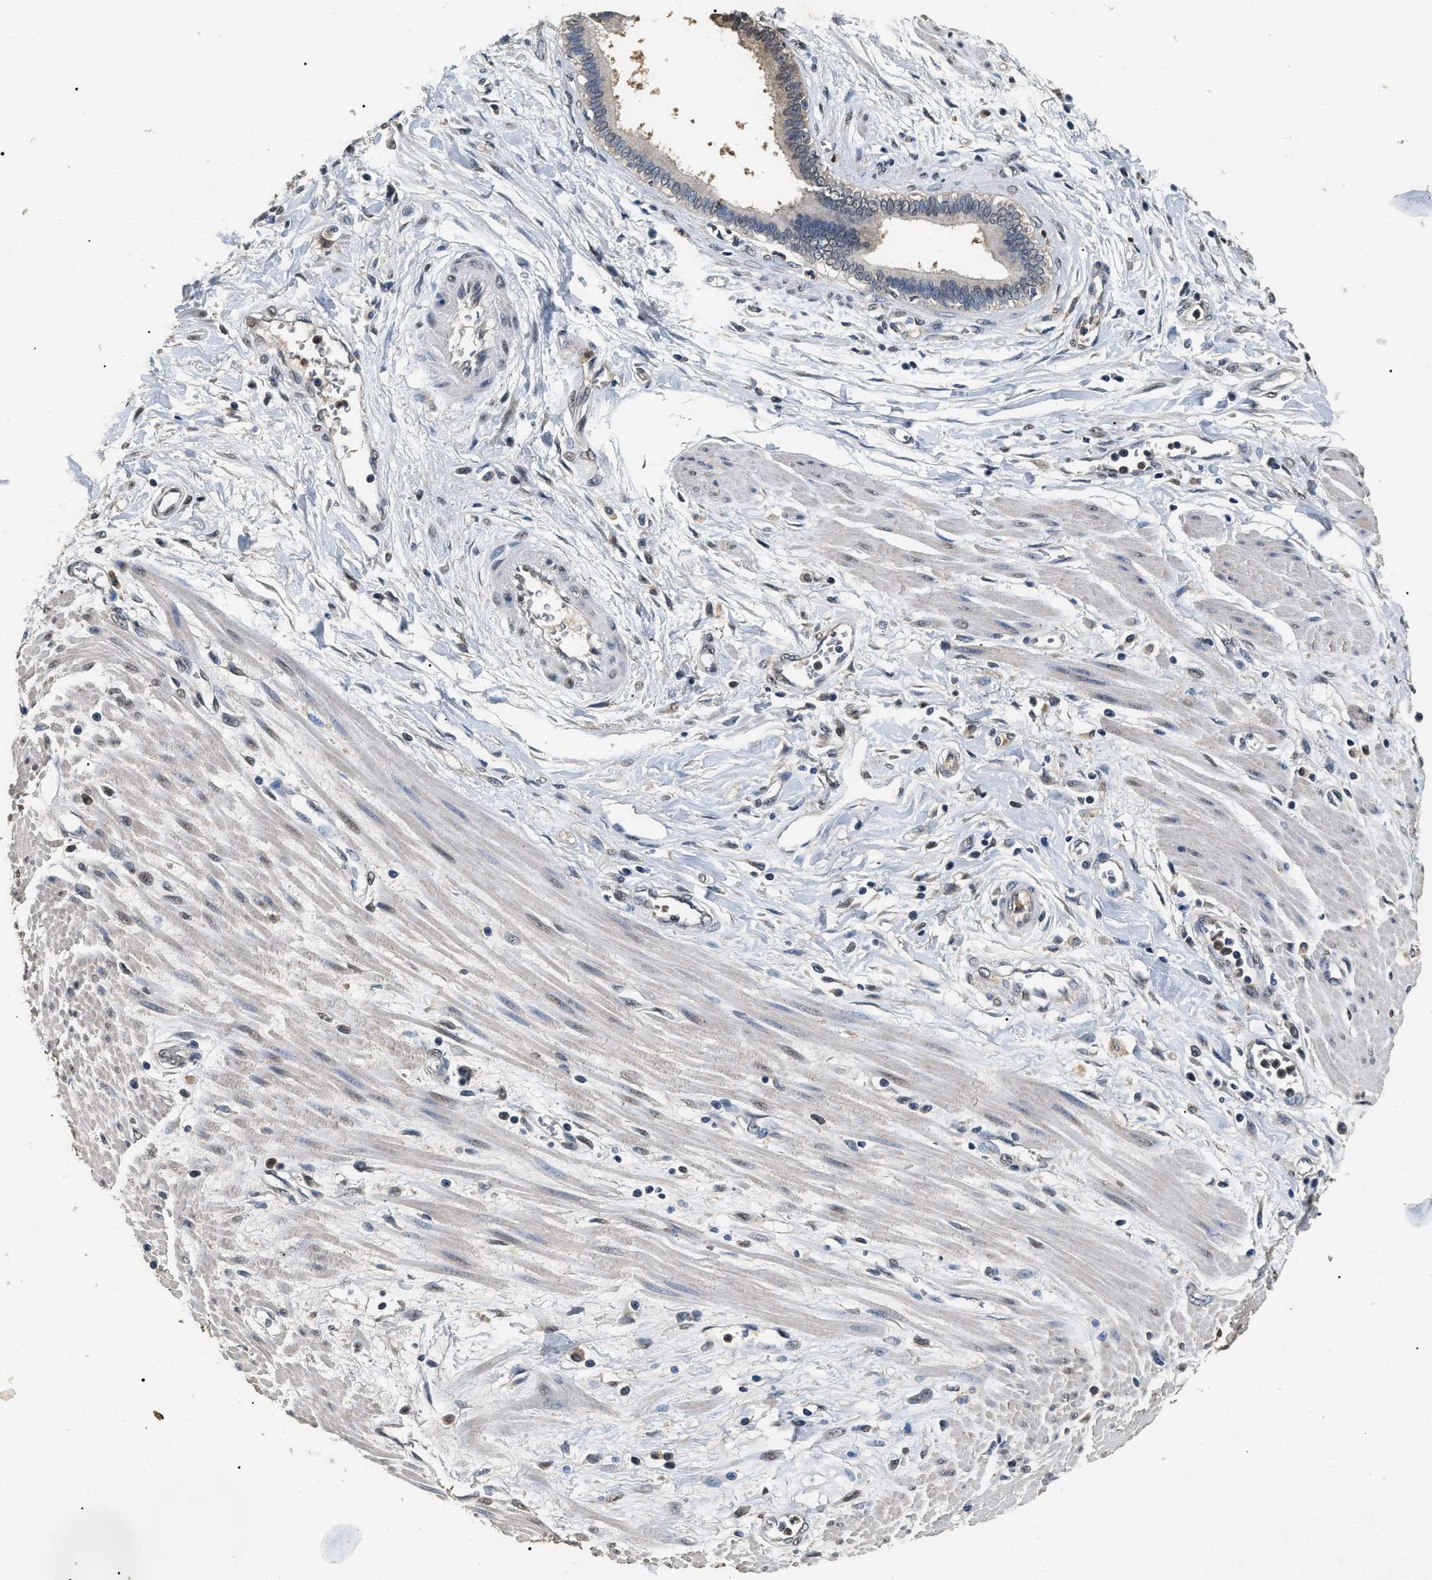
{"staining": {"intensity": "weak", "quantity": "<25%", "location": "cytoplasmic/membranous,nuclear"}, "tissue": "pancreatic cancer", "cell_type": "Tumor cells", "image_type": "cancer", "snomed": [{"axis": "morphology", "description": "Normal tissue, NOS"}, {"axis": "topography", "description": "Lymph node"}], "caption": "IHC micrograph of human pancreatic cancer stained for a protein (brown), which reveals no staining in tumor cells. The staining was performed using DAB to visualize the protein expression in brown, while the nuclei were stained in blue with hematoxylin (Magnification: 20x).", "gene": "PSMD8", "patient": {"sex": "male", "age": 50}}